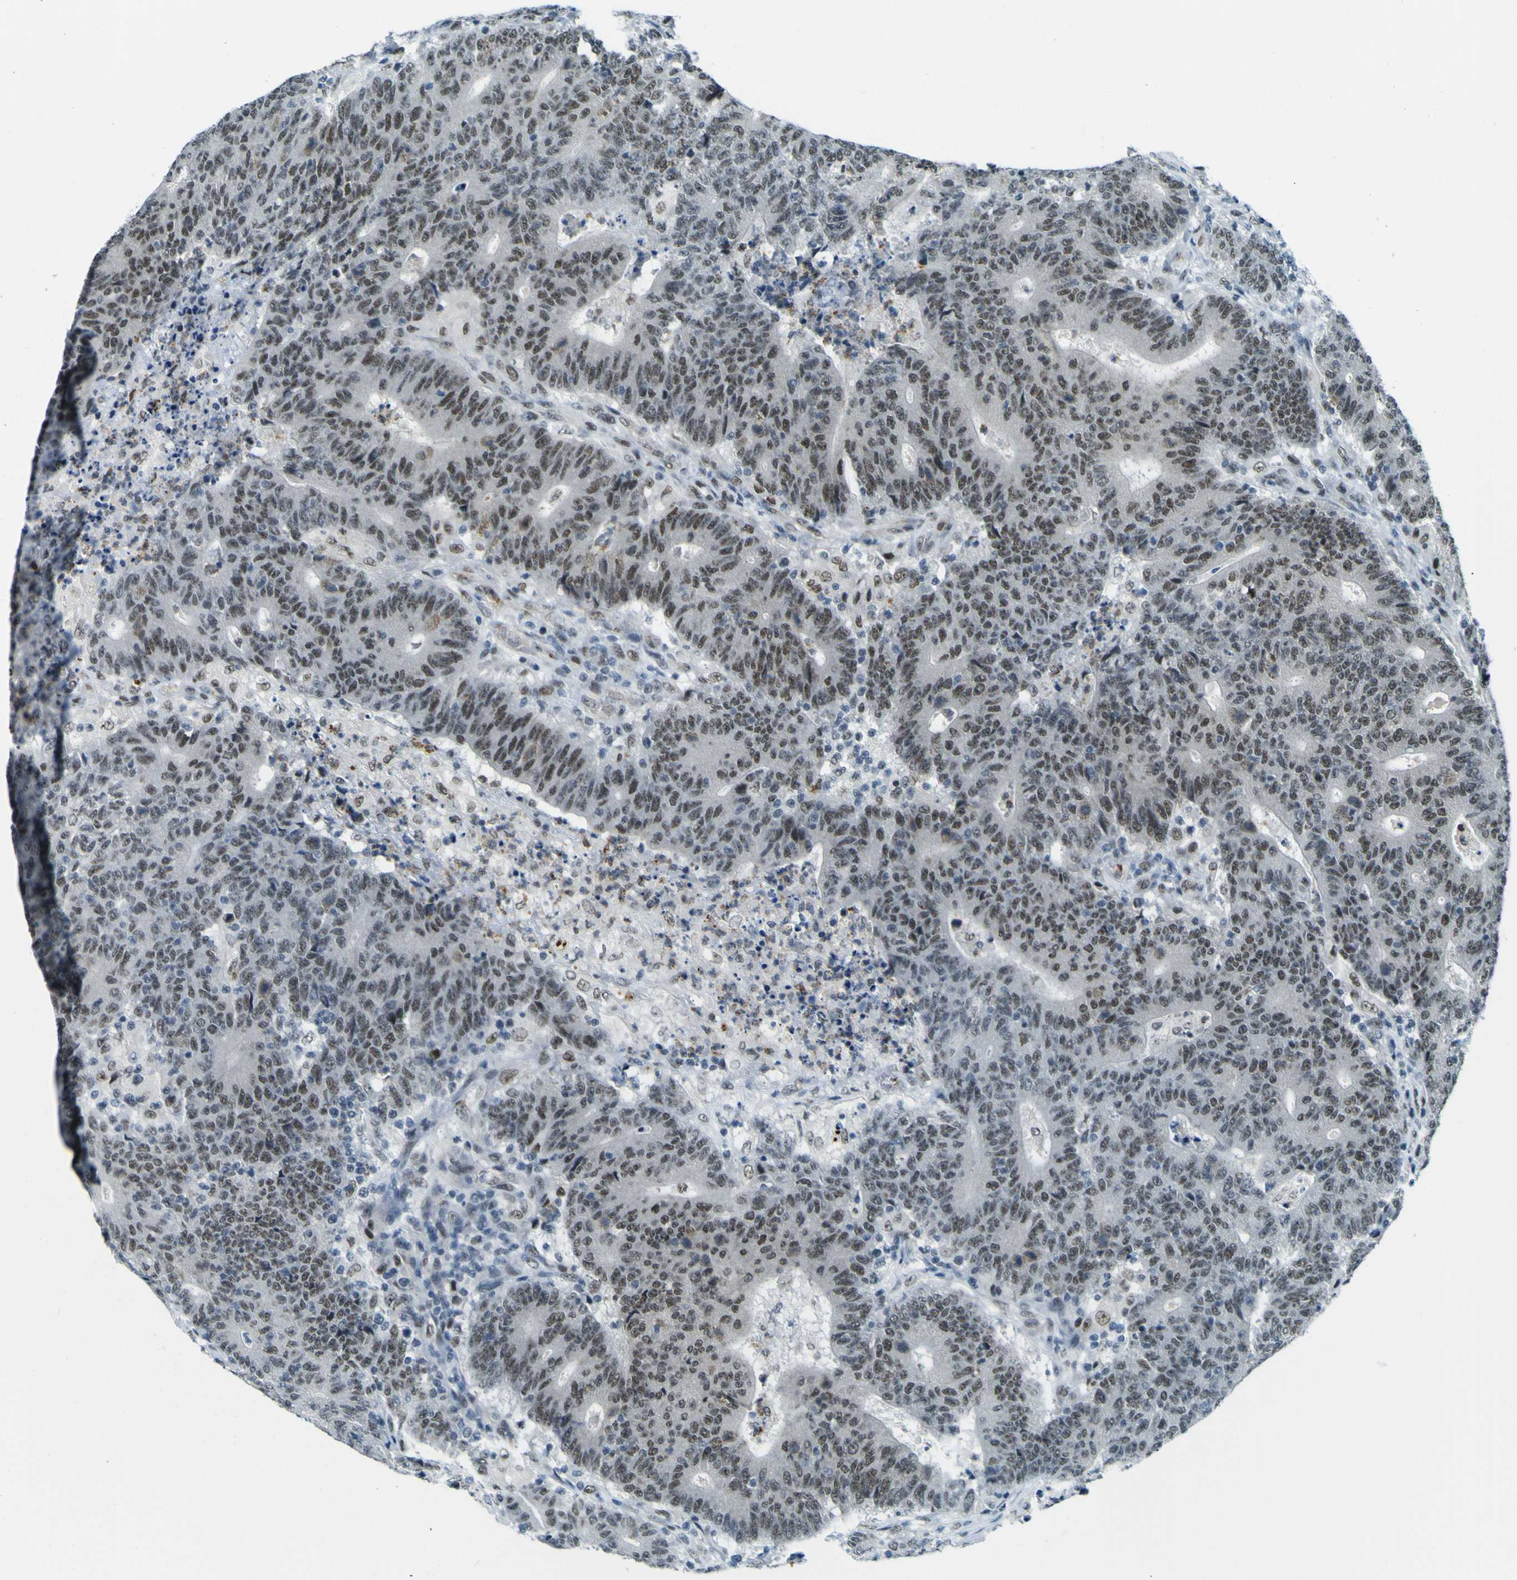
{"staining": {"intensity": "moderate", "quantity": "25%-75%", "location": "nuclear"}, "tissue": "colorectal cancer", "cell_type": "Tumor cells", "image_type": "cancer", "snomed": [{"axis": "morphology", "description": "Normal tissue, NOS"}, {"axis": "morphology", "description": "Adenocarcinoma, NOS"}, {"axis": "topography", "description": "Colon"}], "caption": "Immunohistochemistry micrograph of human adenocarcinoma (colorectal) stained for a protein (brown), which demonstrates medium levels of moderate nuclear staining in approximately 25%-75% of tumor cells.", "gene": "CEBPG", "patient": {"sex": "female", "age": 75}}